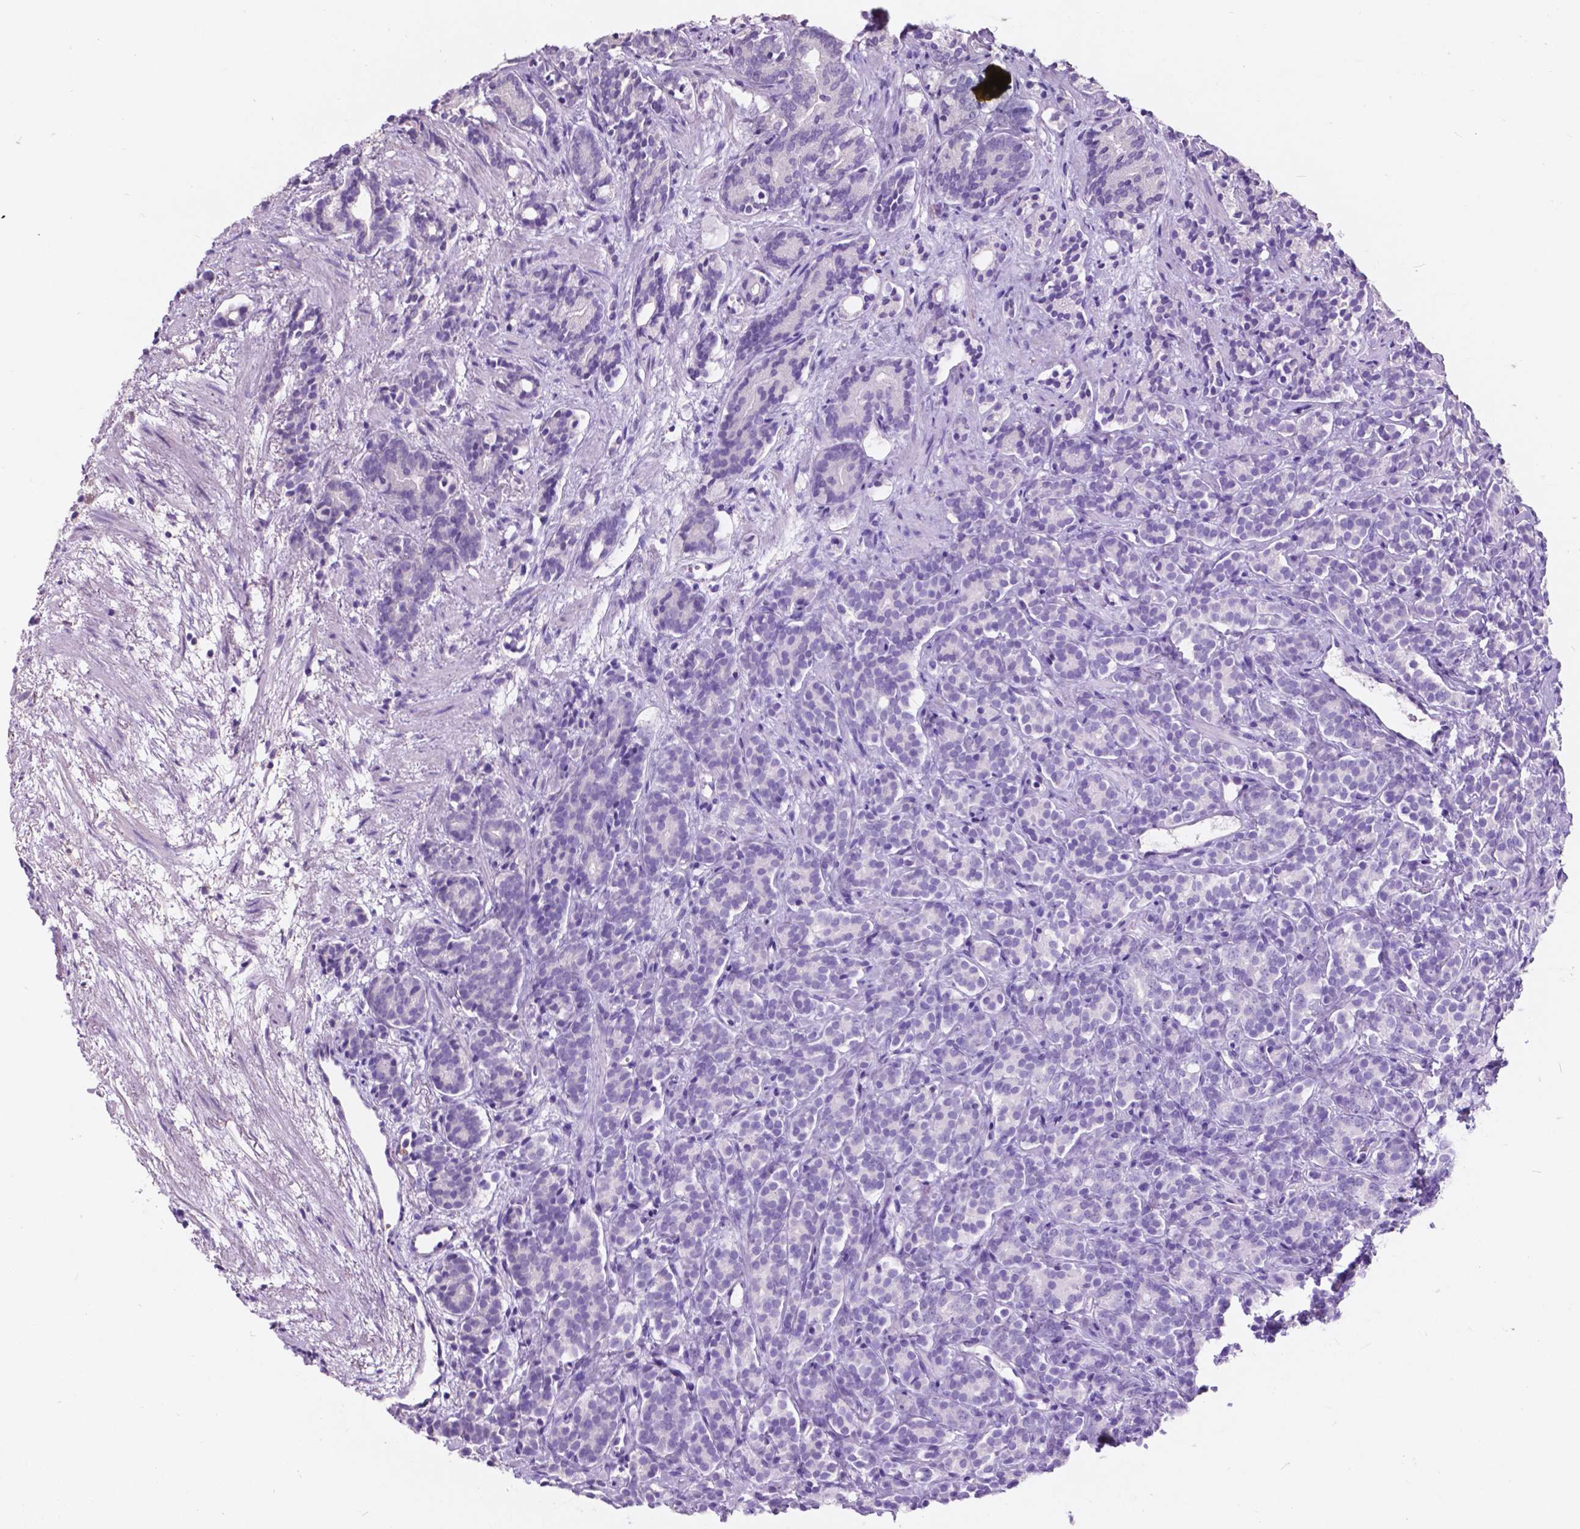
{"staining": {"intensity": "negative", "quantity": "none", "location": "none"}, "tissue": "prostate cancer", "cell_type": "Tumor cells", "image_type": "cancer", "snomed": [{"axis": "morphology", "description": "Adenocarcinoma, High grade"}, {"axis": "topography", "description": "Prostate"}], "caption": "Tumor cells are negative for brown protein staining in prostate adenocarcinoma (high-grade).", "gene": "PLSCR1", "patient": {"sex": "male", "age": 84}}